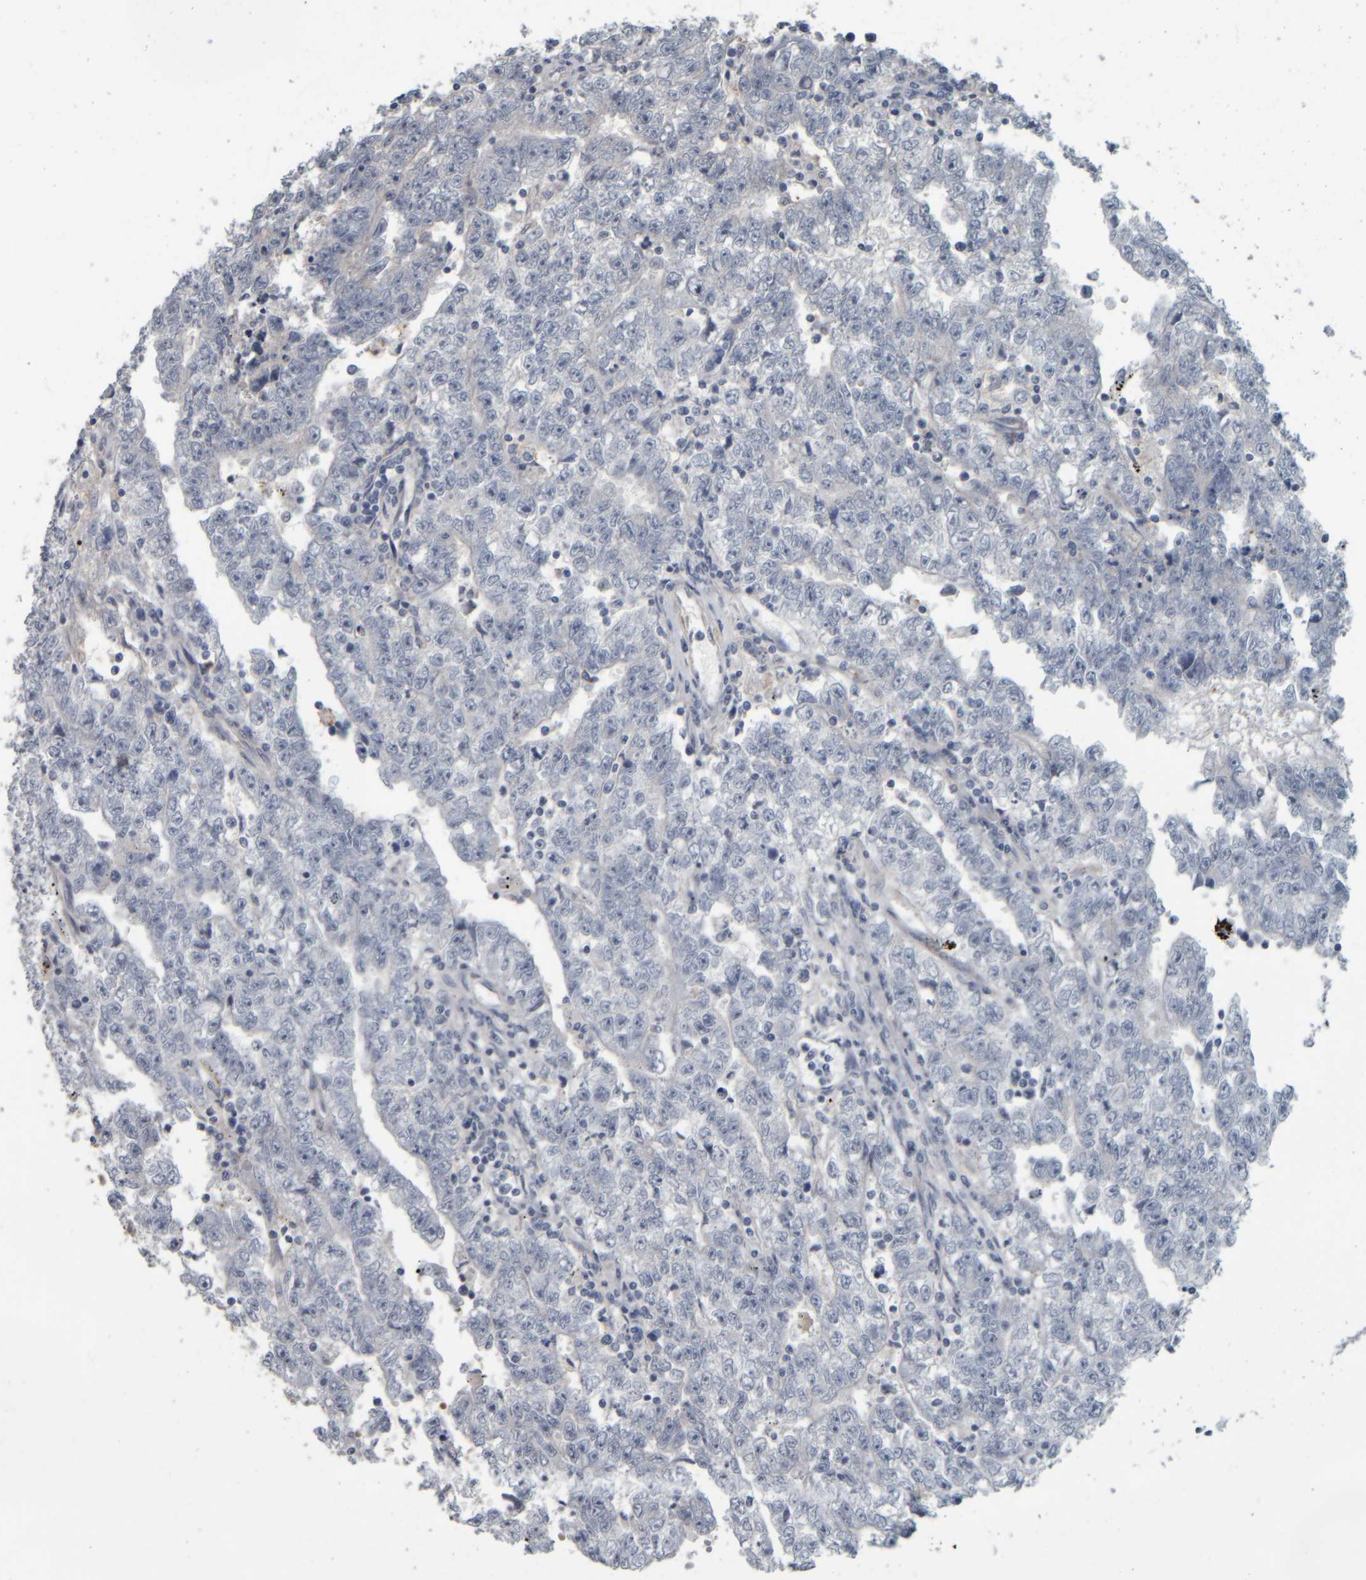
{"staining": {"intensity": "negative", "quantity": "none", "location": "none"}, "tissue": "testis cancer", "cell_type": "Tumor cells", "image_type": "cancer", "snomed": [{"axis": "morphology", "description": "Carcinoma, Embryonal, NOS"}, {"axis": "topography", "description": "Testis"}], "caption": "This image is of embryonal carcinoma (testis) stained with immunohistochemistry to label a protein in brown with the nuclei are counter-stained blue. There is no positivity in tumor cells.", "gene": "CAVIN4", "patient": {"sex": "male", "age": 25}}